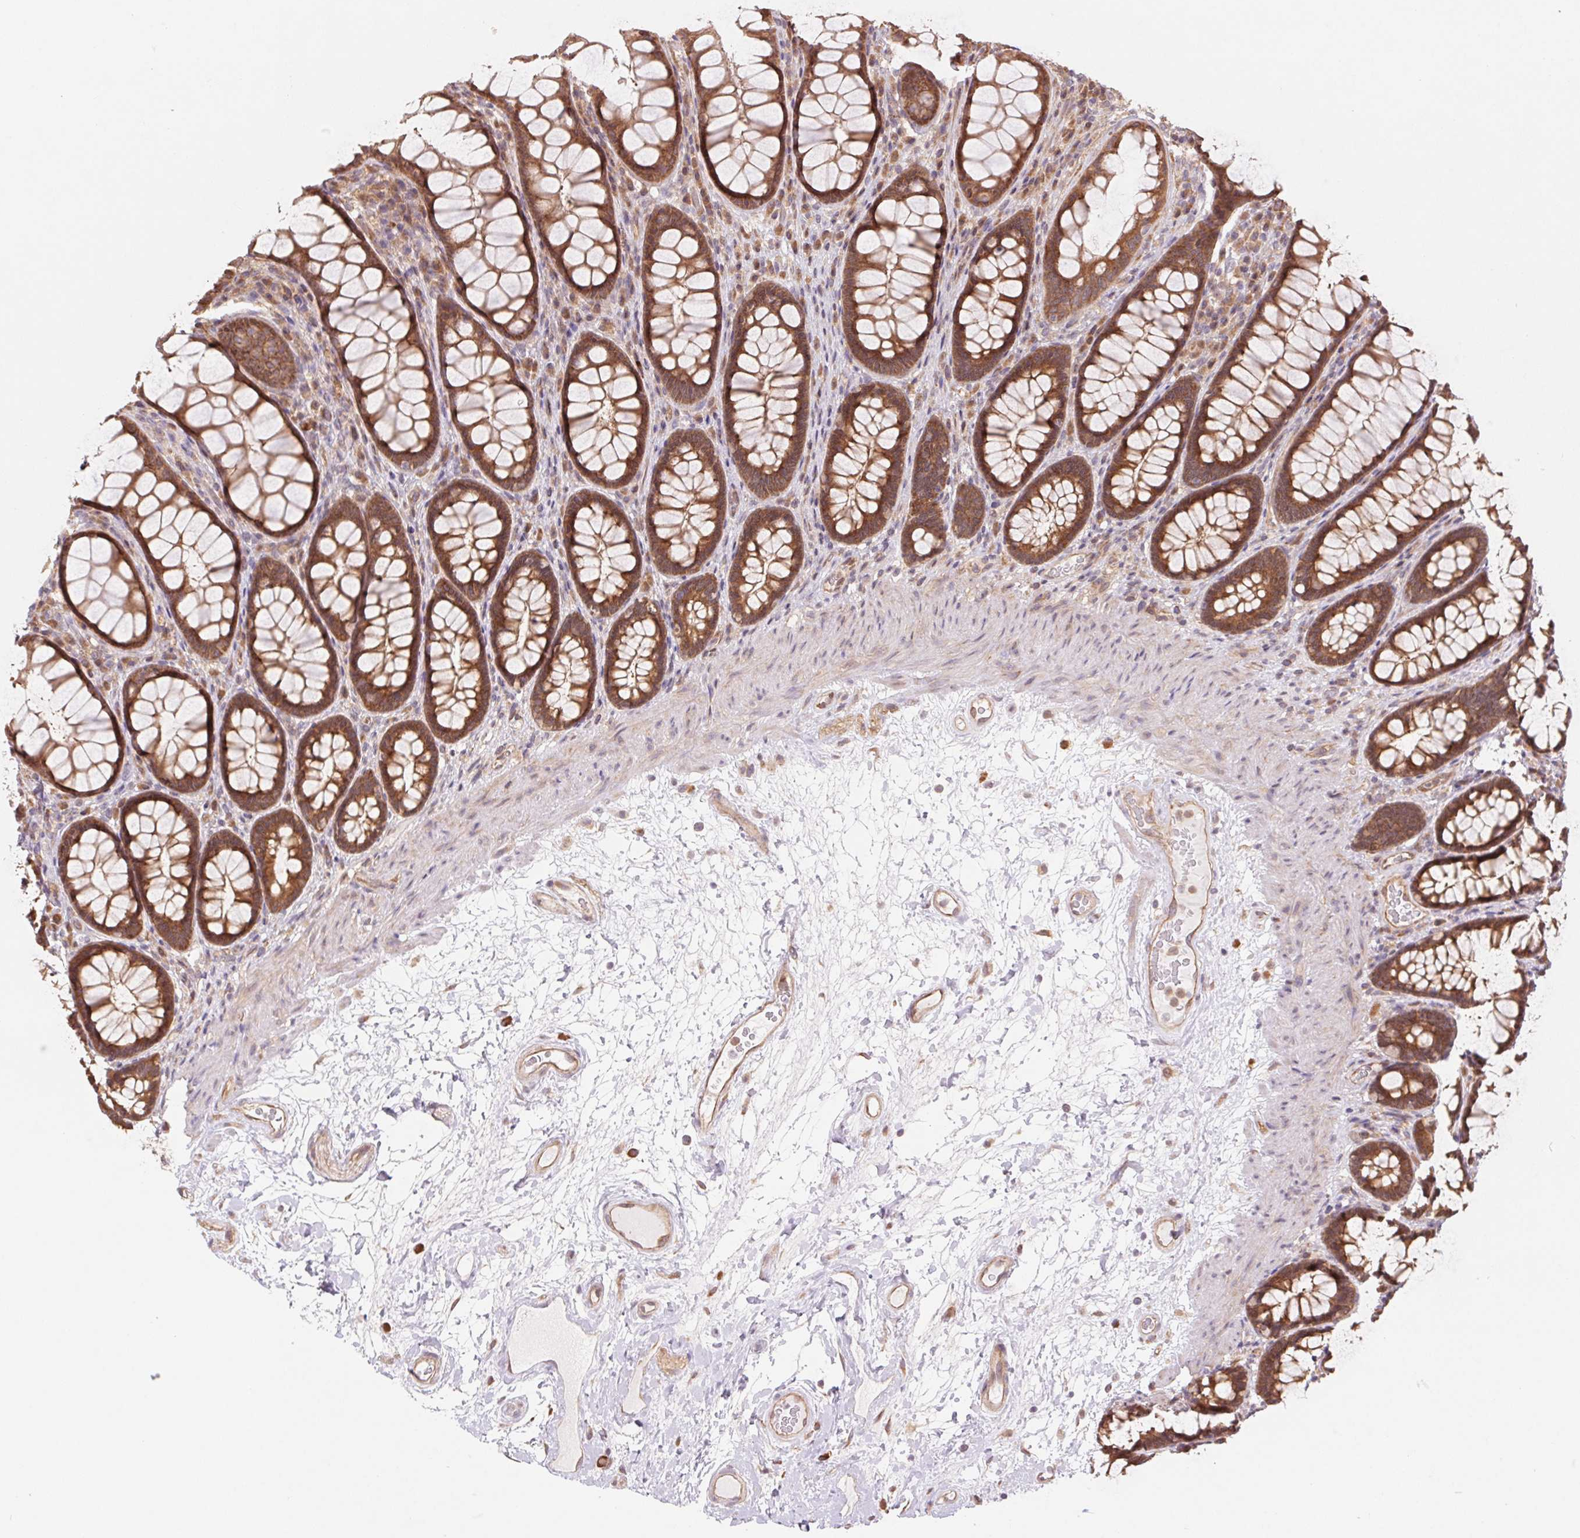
{"staining": {"intensity": "moderate", "quantity": ">75%", "location": "cytoplasmic/membranous"}, "tissue": "rectum", "cell_type": "Glandular cells", "image_type": "normal", "snomed": [{"axis": "morphology", "description": "Normal tissue, NOS"}, {"axis": "topography", "description": "Rectum"}], "caption": "Rectum stained with DAB IHC displays medium levels of moderate cytoplasmic/membranous staining in approximately >75% of glandular cells.", "gene": "RRM1", "patient": {"sex": "male", "age": 72}}